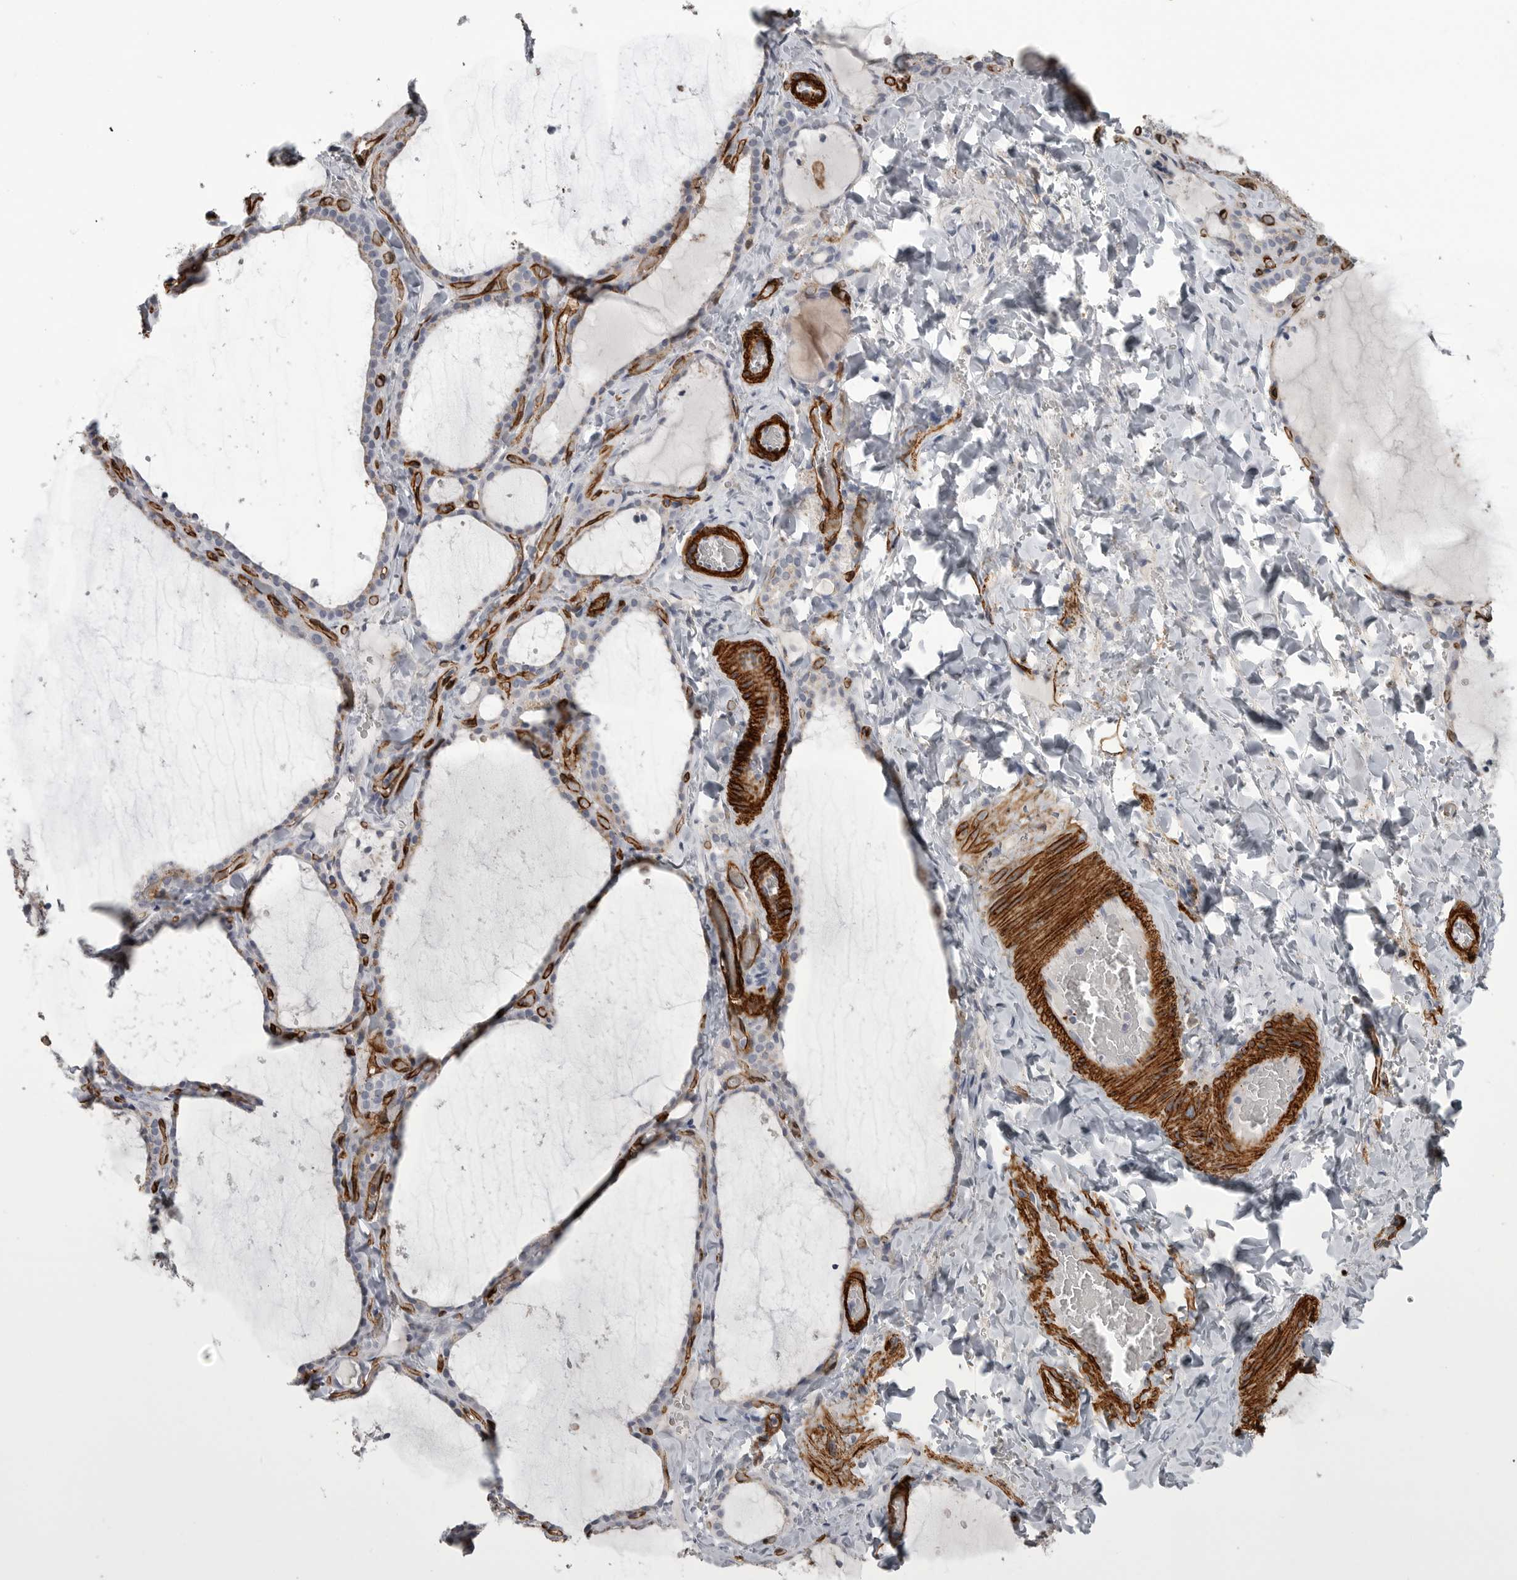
{"staining": {"intensity": "negative", "quantity": "none", "location": "none"}, "tissue": "thyroid gland", "cell_type": "Glandular cells", "image_type": "normal", "snomed": [{"axis": "morphology", "description": "Normal tissue, NOS"}, {"axis": "topography", "description": "Thyroid gland"}], "caption": "DAB (3,3'-diaminobenzidine) immunohistochemical staining of benign human thyroid gland shows no significant expression in glandular cells.", "gene": "AOC3", "patient": {"sex": "female", "age": 22}}